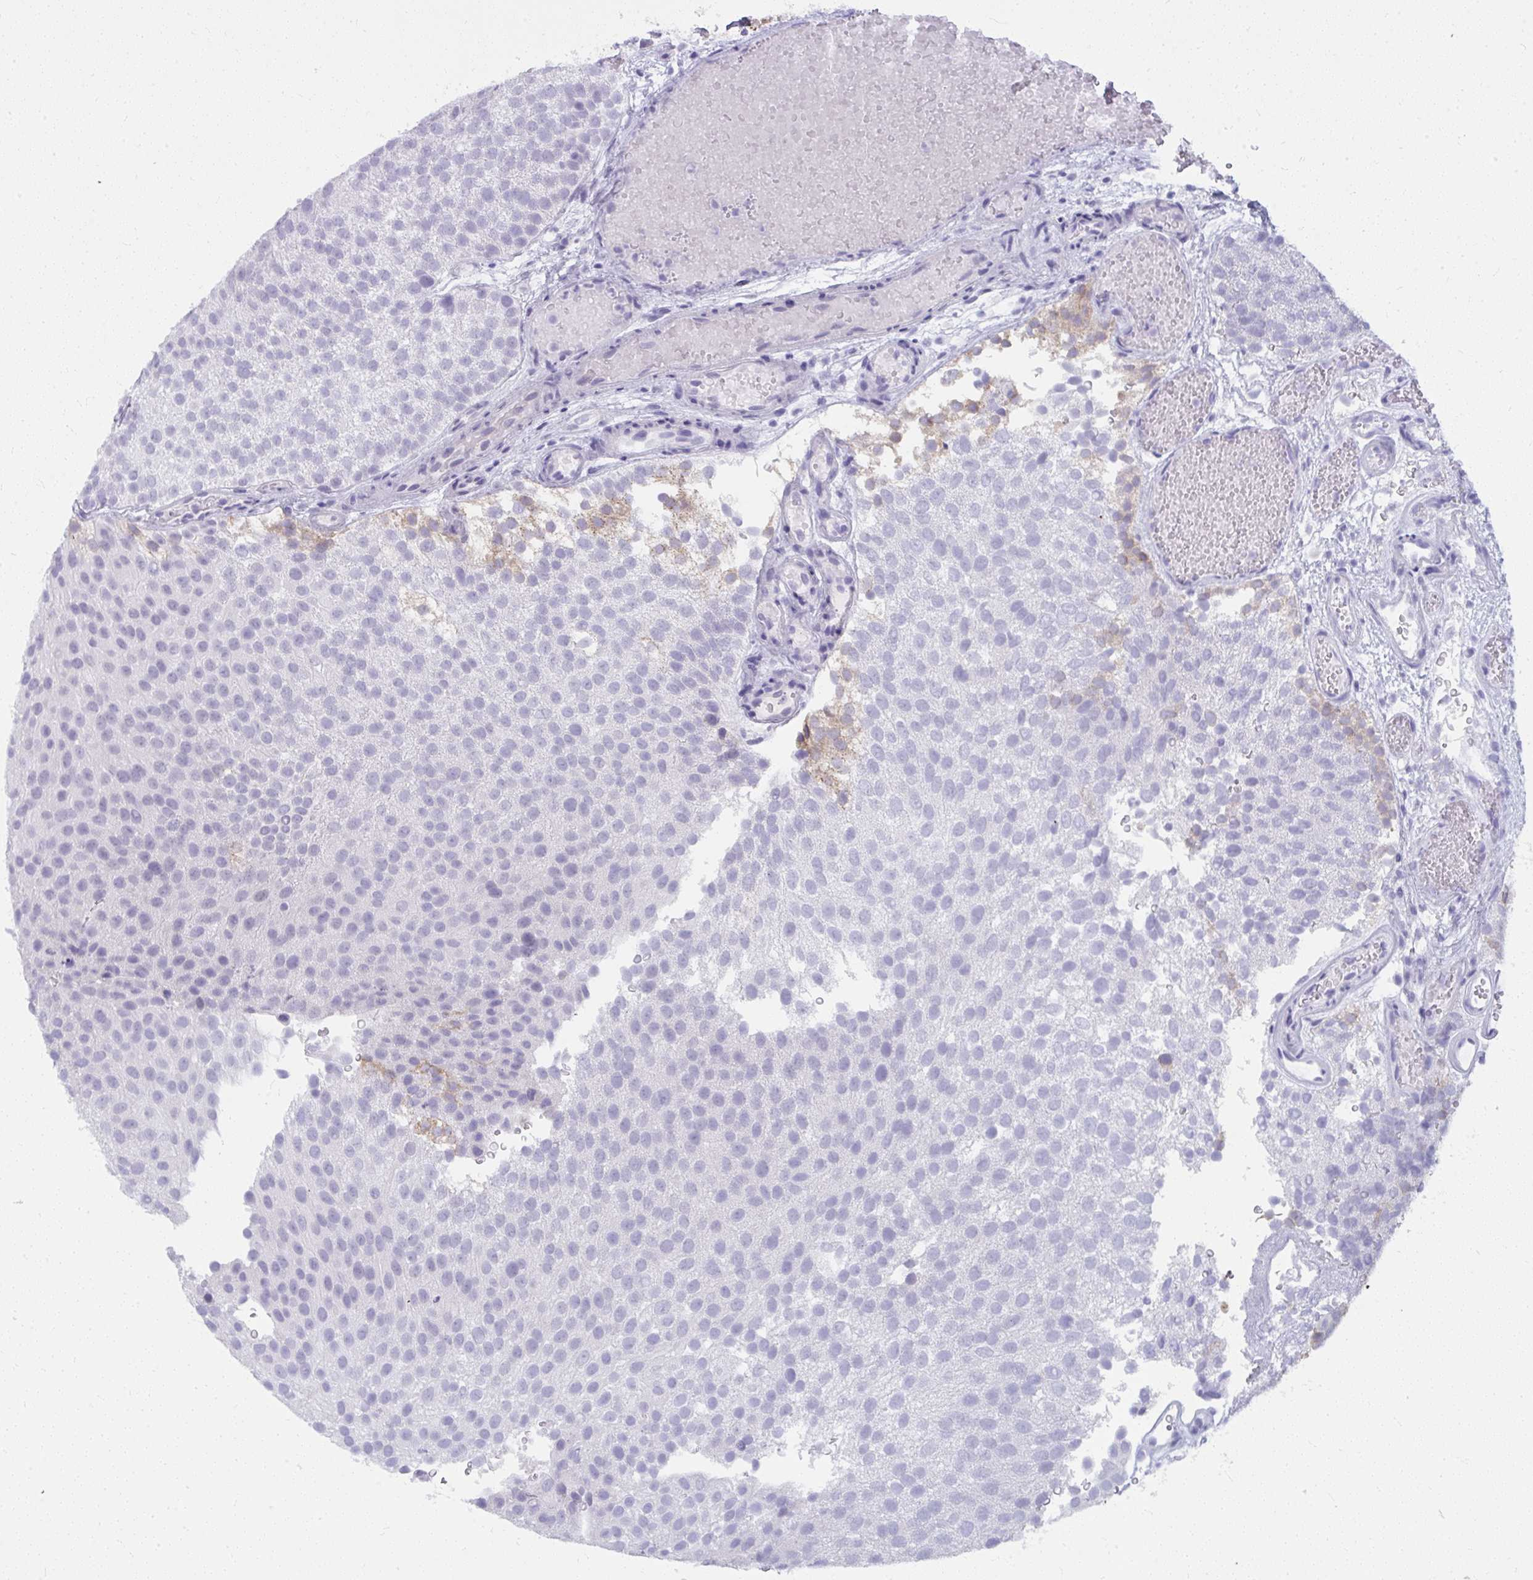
{"staining": {"intensity": "weak", "quantity": "<25%", "location": "cytoplasmic/membranous"}, "tissue": "urothelial cancer", "cell_type": "Tumor cells", "image_type": "cancer", "snomed": [{"axis": "morphology", "description": "Urothelial carcinoma, Low grade"}, {"axis": "topography", "description": "Urinary bladder"}], "caption": "Immunohistochemical staining of urothelial carcinoma (low-grade) reveals no significant positivity in tumor cells.", "gene": "UGT3A2", "patient": {"sex": "male", "age": 78}}